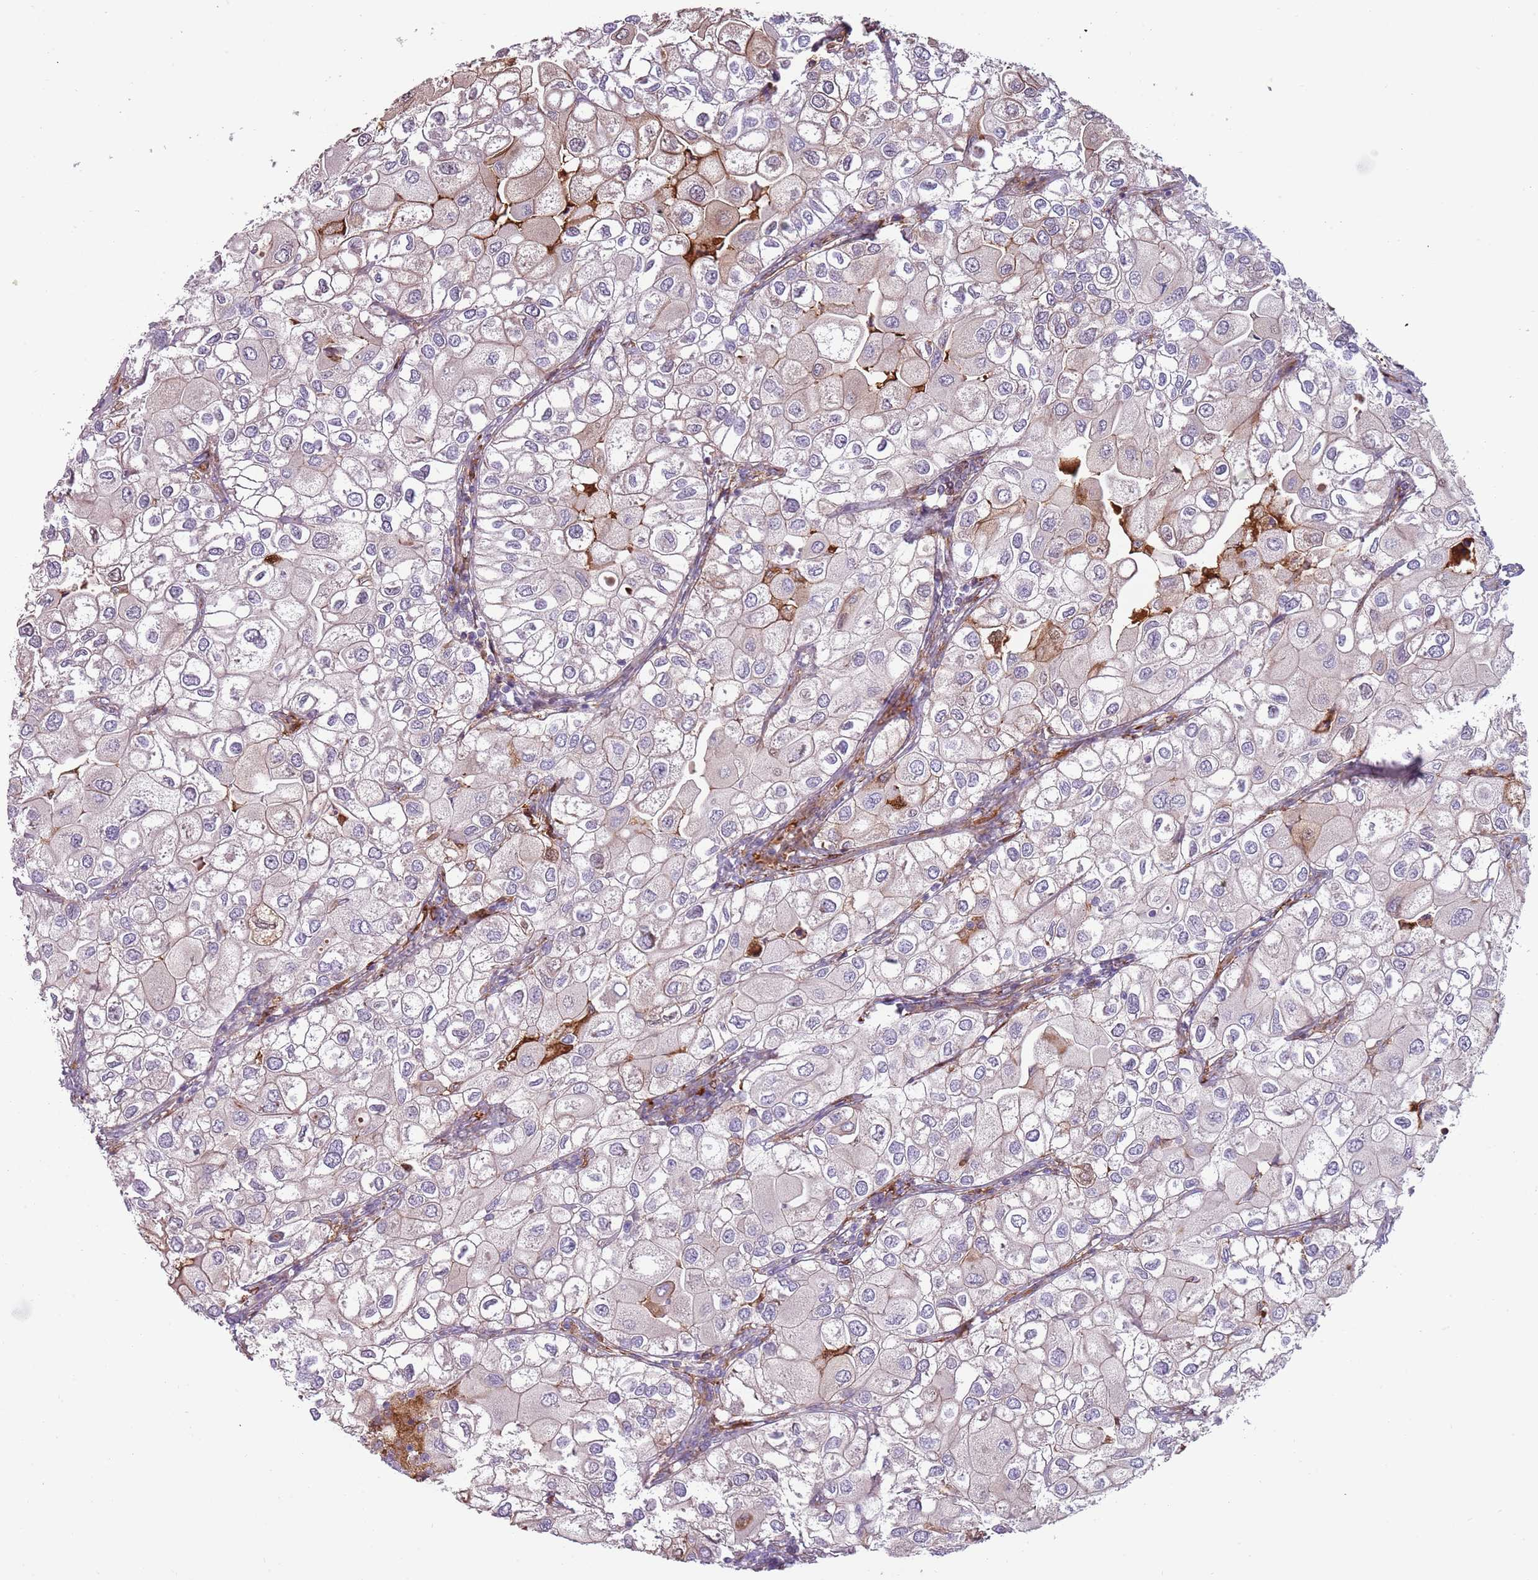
{"staining": {"intensity": "weak", "quantity": "<25%", "location": "cytoplasmic/membranous"}, "tissue": "urothelial cancer", "cell_type": "Tumor cells", "image_type": "cancer", "snomed": [{"axis": "morphology", "description": "Urothelial carcinoma, High grade"}, {"axis": "topography", "description": "Urinary bladder"}], "caption": "Micrograph shows no protein positivity in tumor cells of urothelial carcinoma (high-grade) tissue.", "gene": "NADK", "patient": {"sex": "male", "age": 64}}